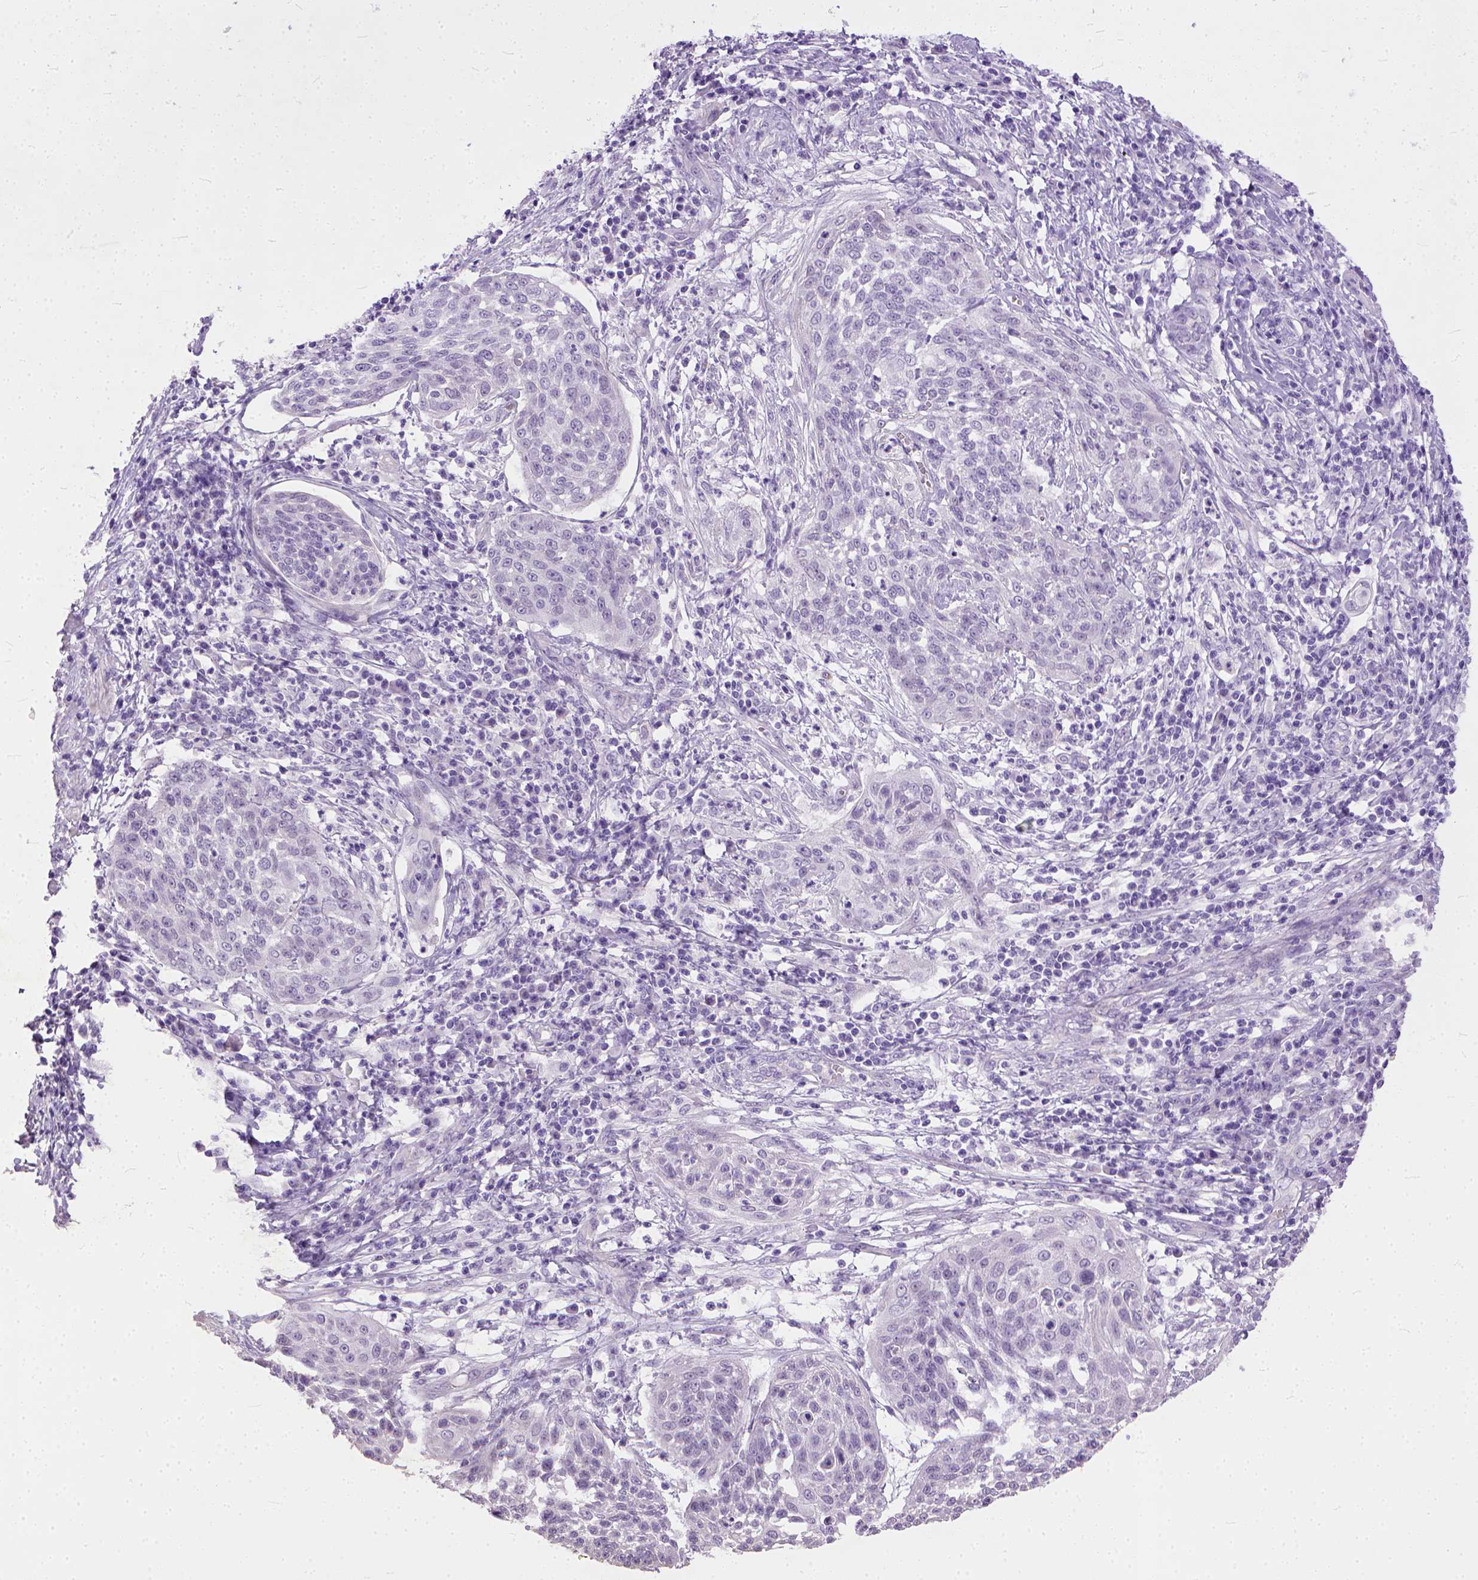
{"staining": {"intensity": "negative", "quantity": "none", "location": "none"}, "tissue": "cervical cancer", "cell_type": "Tumor cells", "image_type": "cancer", "snomed": [{"axis": "morphology", "description": "Squamous cell carcinoma, NOS"}, {"axis": "topography", "description": "Cervix"}], "caption": "Tumor cells show no significant protein staining in cervical cancer (squamous cell carcinoma).", "gene": "ADGRF1", "patient": {"sex": "female", "age": 34}}